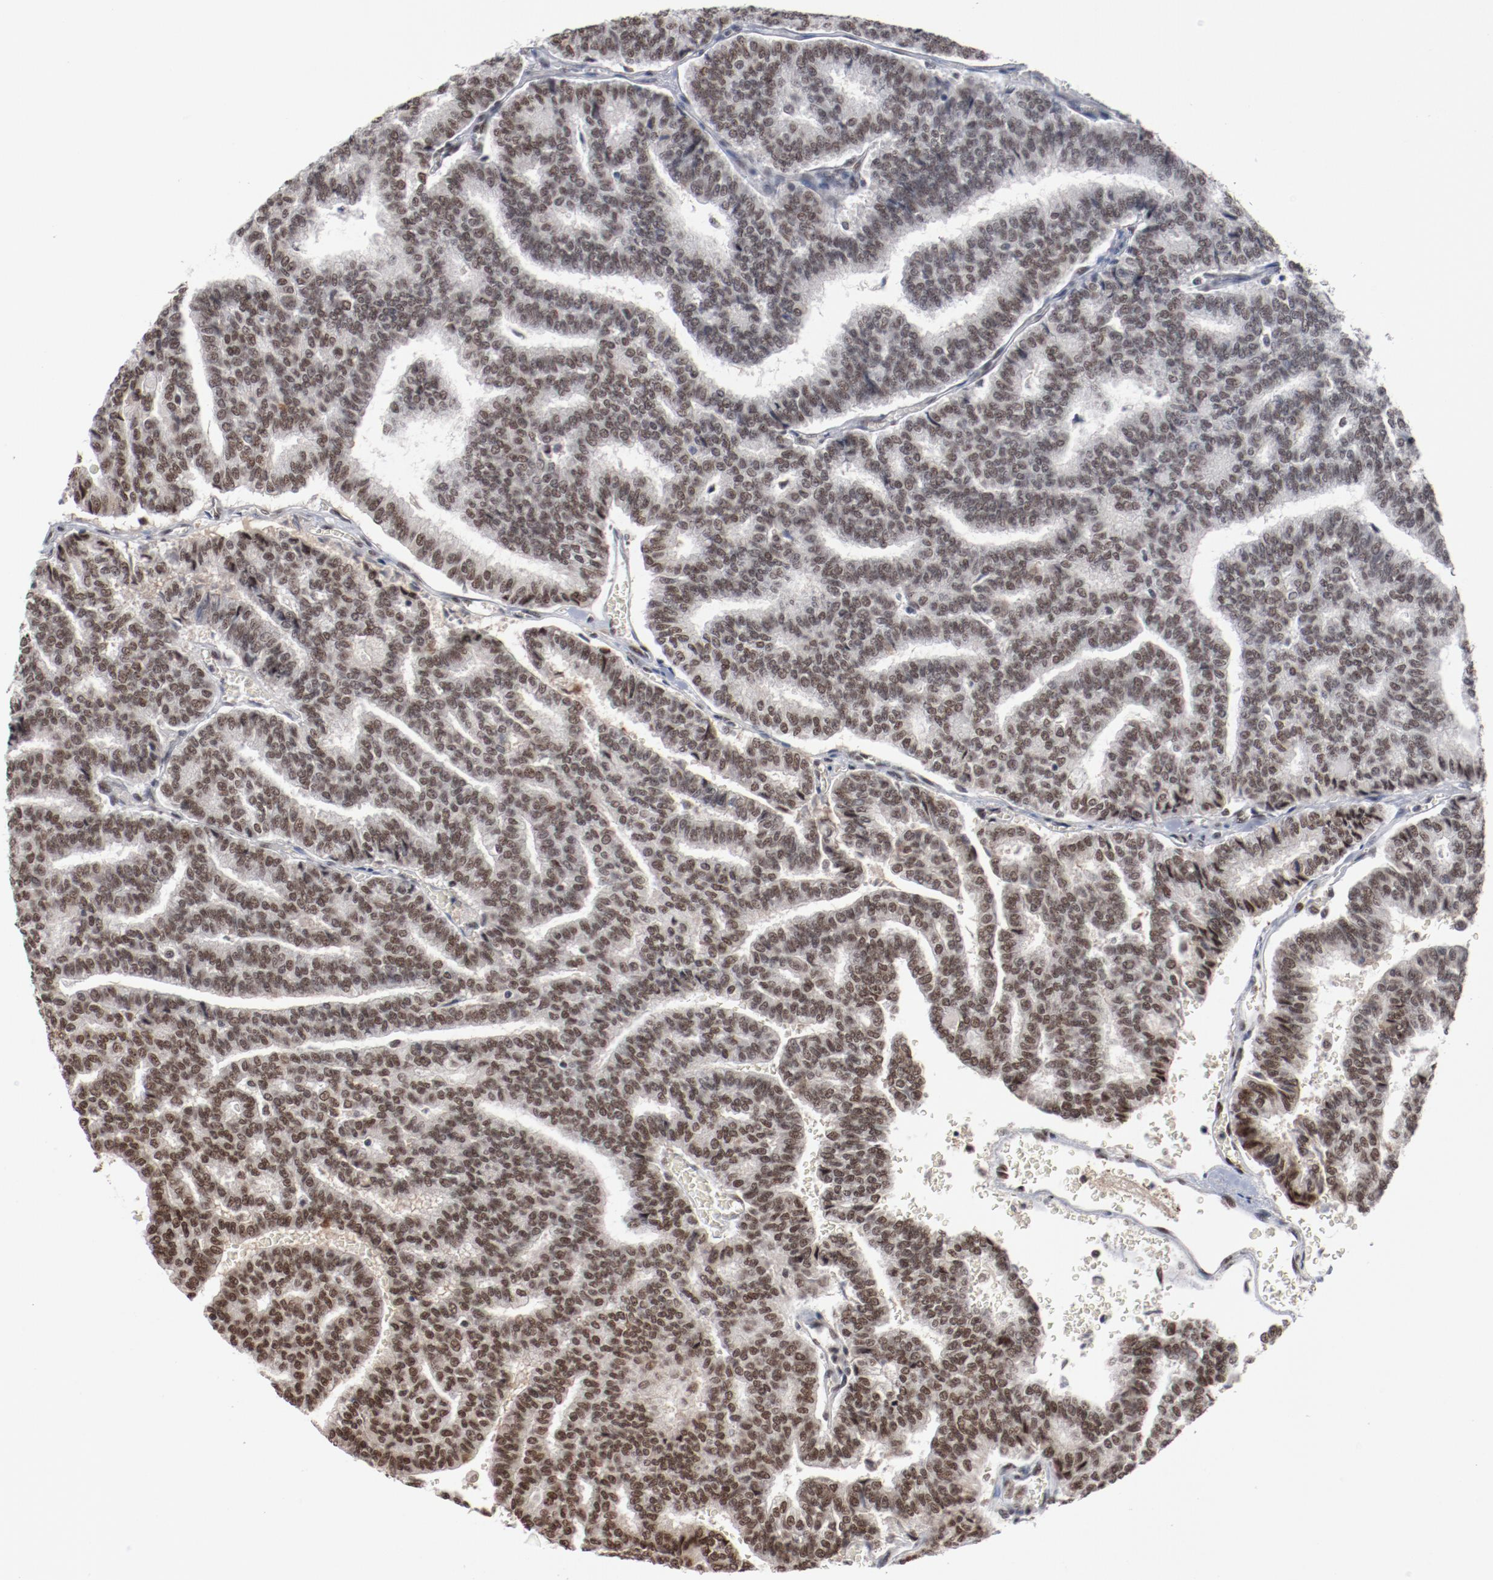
{"staining": {"intensity": "moderate", "quantity": ">75%", "location": "nuclear"}, "tissue": "thyroid cancer", "cell_type": "Tumor cells", "image_type": "cancer", "snomed": [{"axis": "morphology", "description": "Papillary adenocarcinoma, NOS"}, {"axis": "topography", "description": "Thyroid gland"}], "caption": "This micrograph displays IHC staining of human thyroid cancer, with medium moderate nuclear positivity in approximately >75% of tumor cells.", "gene": "BUB3", "patient": {"sex": "female", "age": 35}}